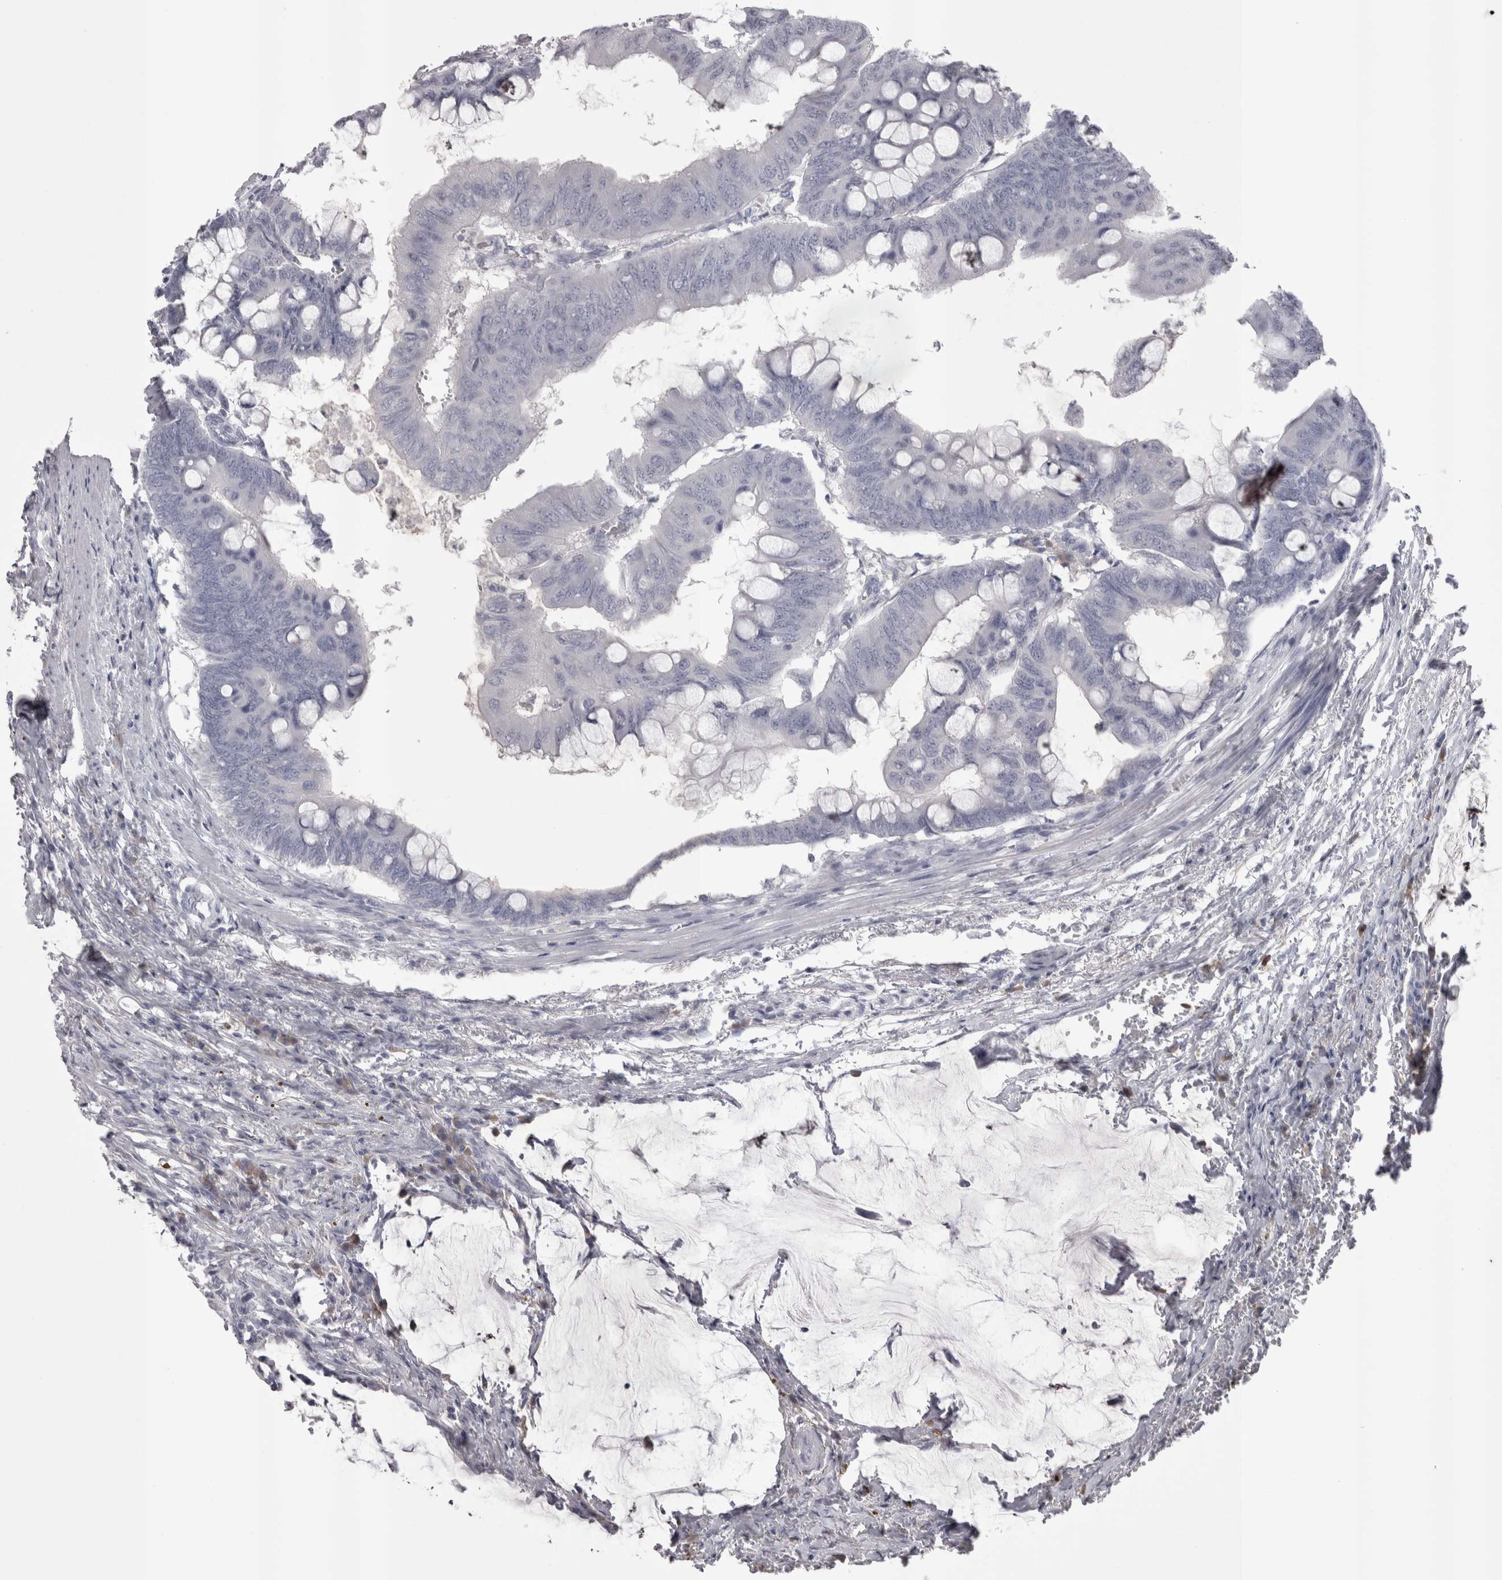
{"staining": {"intensity": "negative", "quantity": "none", "location": "none"}, "tissue": "colorectal cancer", "cell_type": "Tumor cells", "image_type": "cancer", "snomed": [{"axis": "morphology", "description": "Normal tissue, NOS"}, {"axis": "morphology", "description": "Adenocarcinoma, NOS"}, {"axis": "topography", "description": "Rectum"}, {"axis": "topography", "description": "Peripheral nerve tissue"}], "caption": "Tumor cells show no significant staining in colorectal cancer (adenocarcinoma).", "gene": "LAX1", "patient": {"sex": "male", "age": 92}}